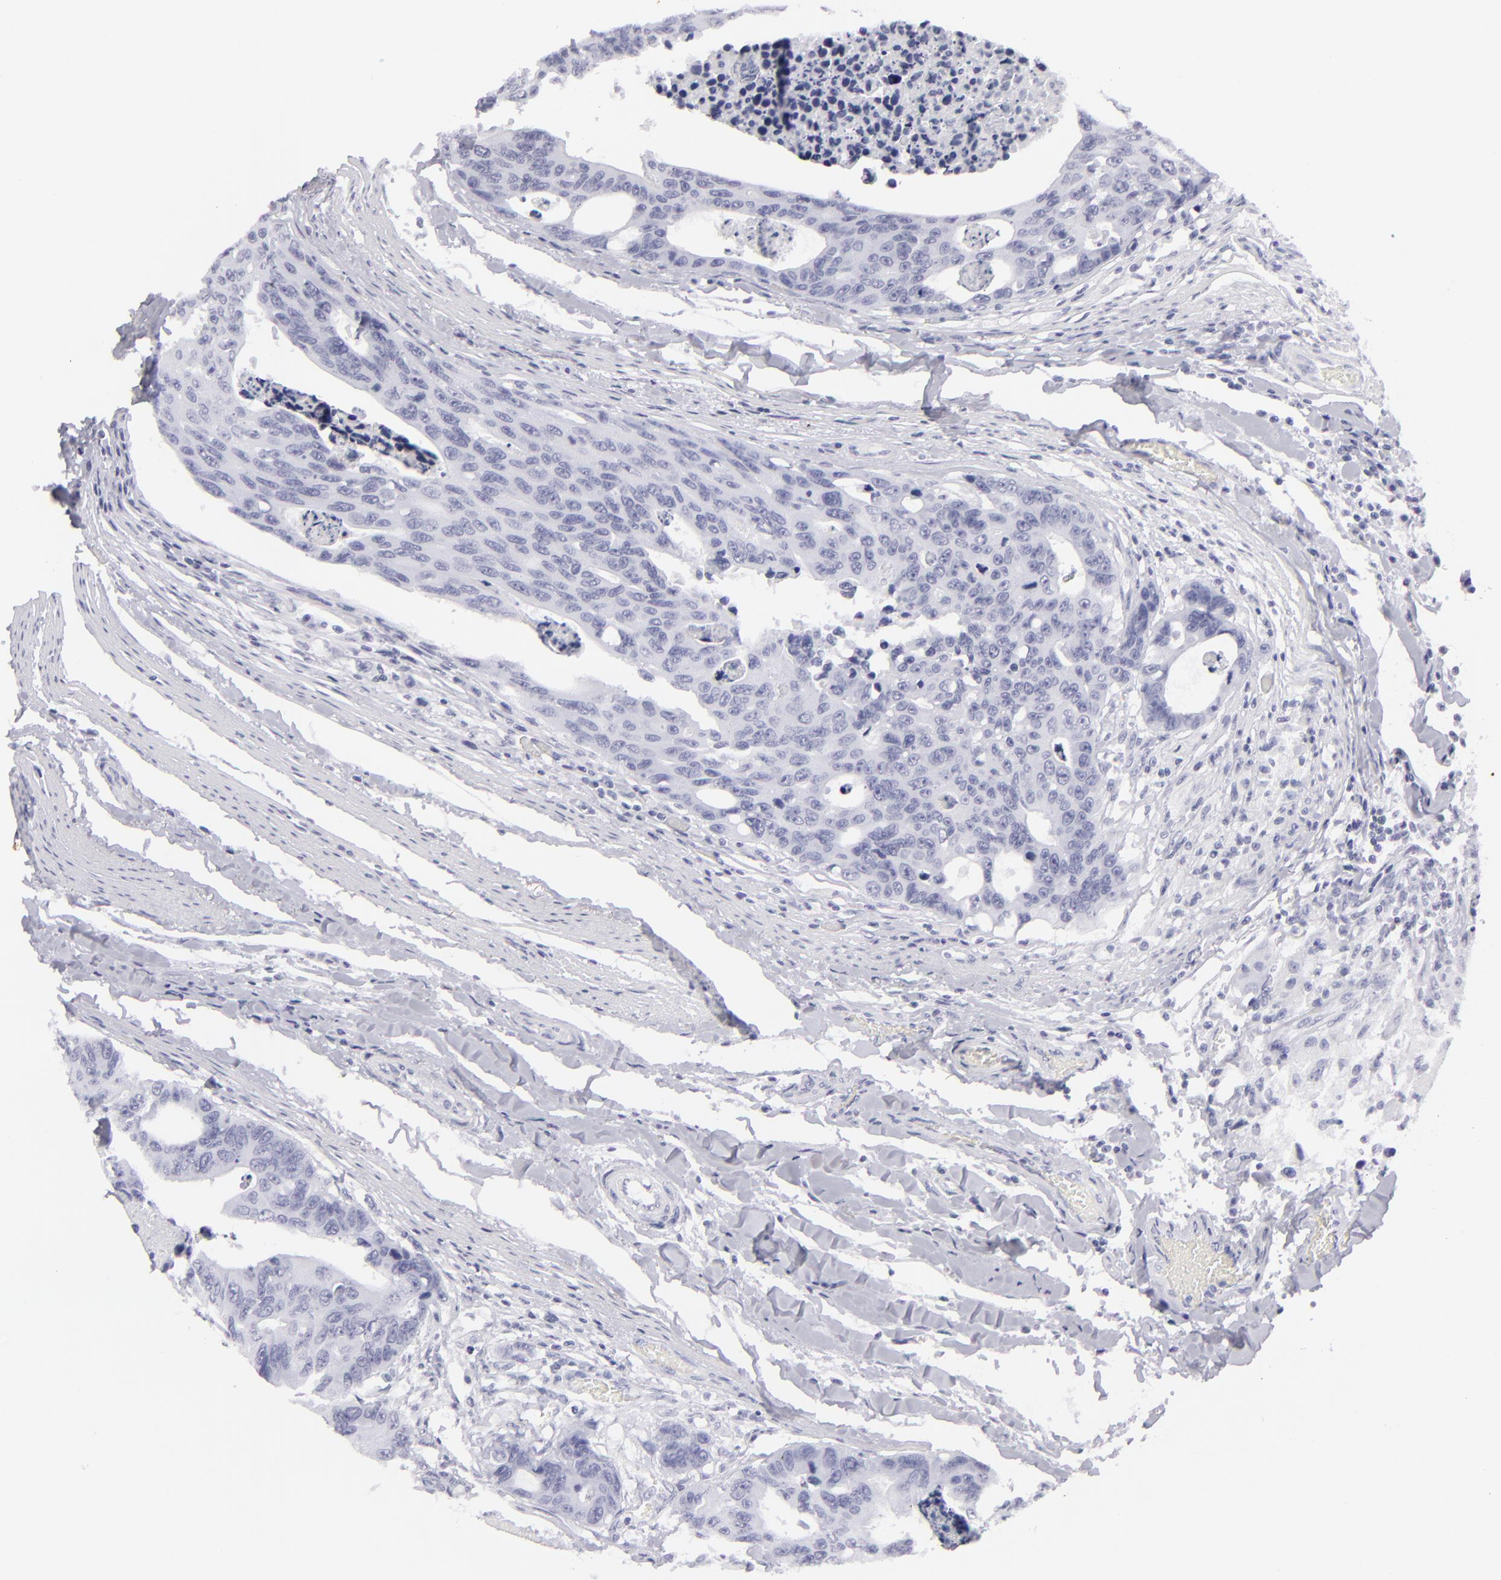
{"staining": {"intensity": "negative", "quantity": "none", "location": "none"}, "tissue": "colorectal cancer", "cell_type": "Tumor cells", "image_type": "cancer", "snomed": [{"axis": "morphology", "description": "Adenocarcinoma, NOS"}, {"axis": "topography", "description": "Colon"}], "caption": "High magnification brightfield microscopy of colorectal cancer stained with DAB (3,3'-diaminobenzidine) (brown) and counterstained with hematoxylin (blue): tumor cells show no significant positivity.", "gene": "KRT1", "patient": {"sex": "female", "age": 86}}